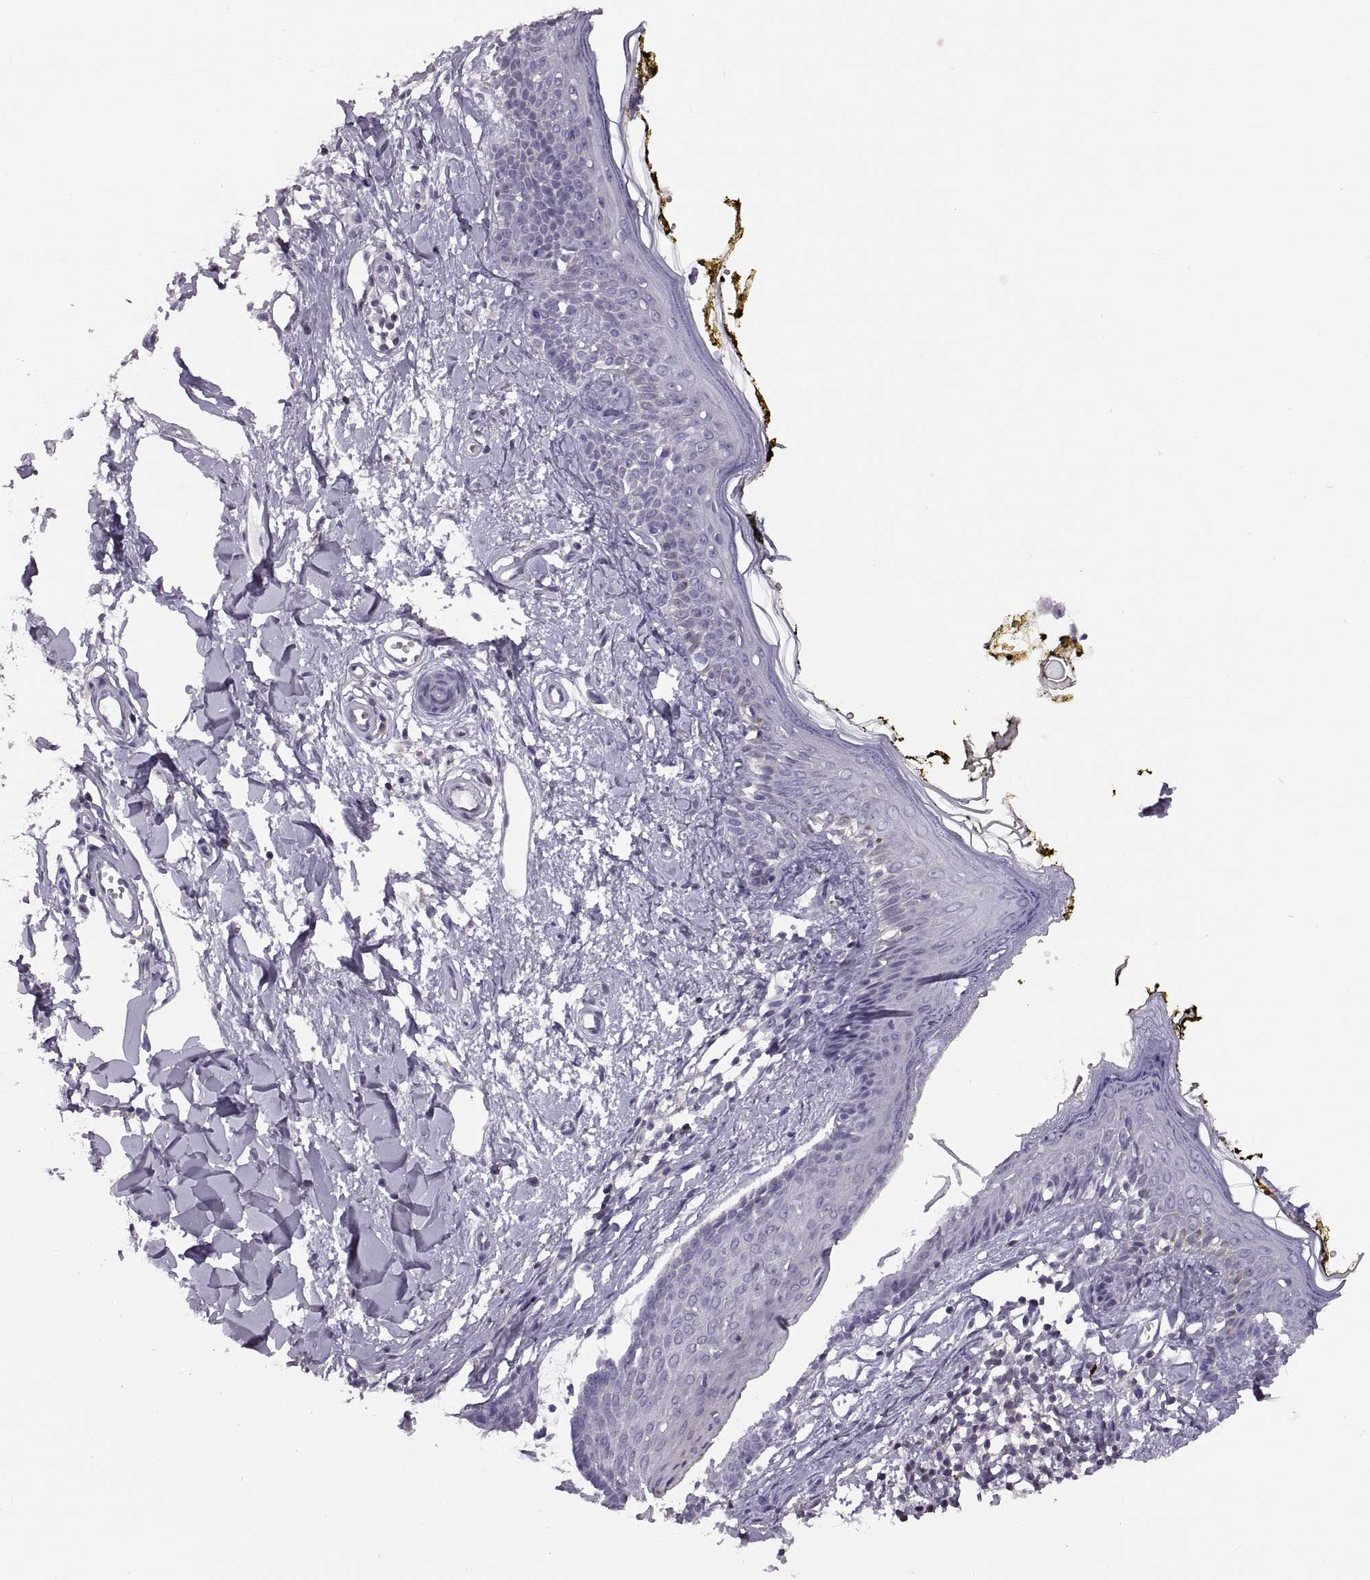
{"staining": {"intensity": "negative", "quantity": "none", "location": "none"}, "tissue": "skin", "cell_type": "Fibroblasts", "image_type": "normal", "snomed": [{"axis": "morphology", "description": "Normal tissue, NOS"}, {"axis": "topography", "description": "Skin"}], "caption": "A high-resolution histopathology image shows IHC staining of unremarkable skin, which displays no significant positivity in fibroblasts.", "gene": "TTC21A", "patient": {"sex": "male", "age": 76}}